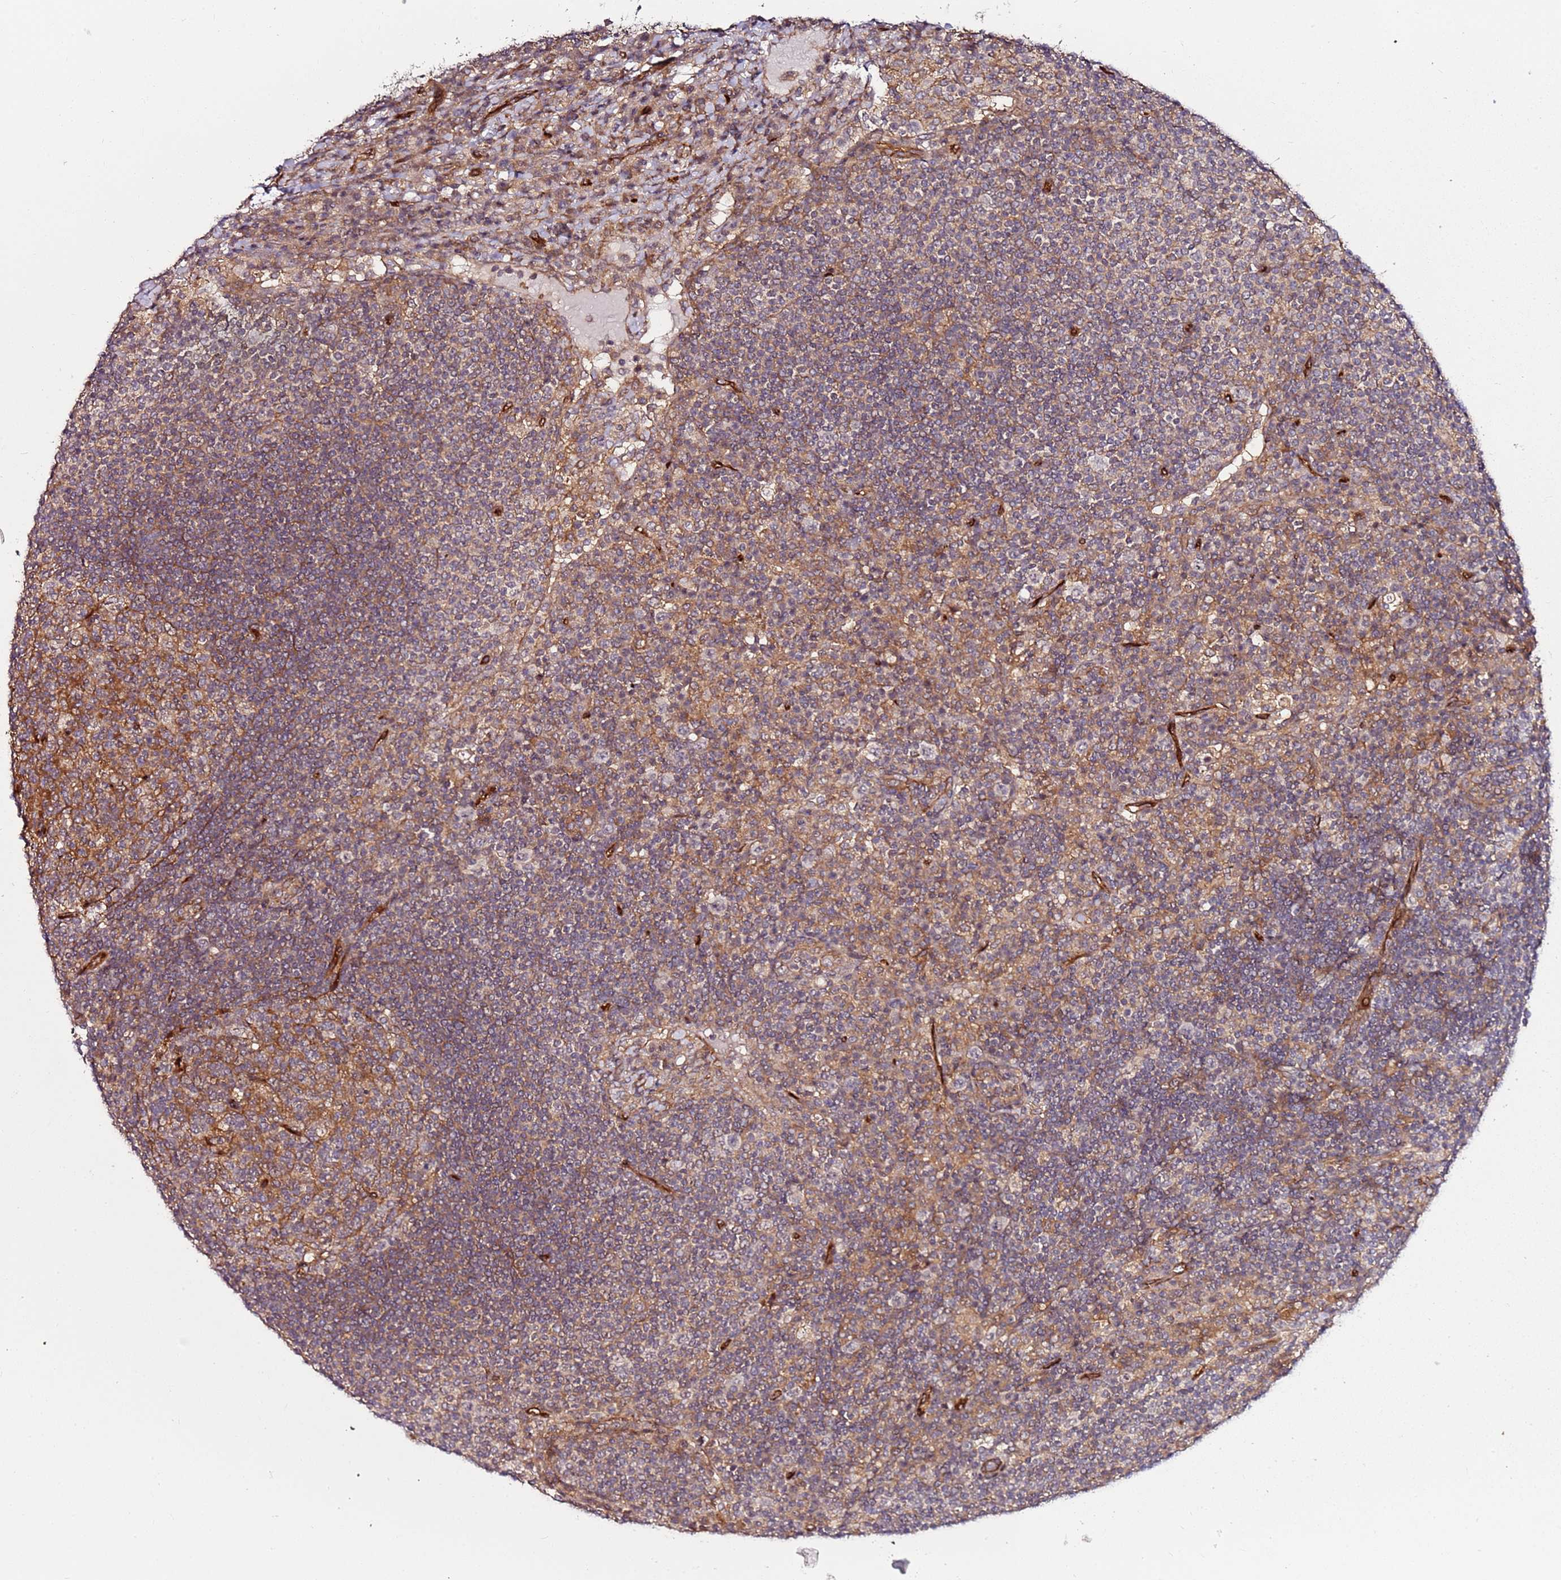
{"staining": {"intensity": "weak", "quantity": ">75%", "location": "cytoplasmic/membranous"}, "tissue": "lymph node", "cell_type": "Germinal center cells", "image_type": "normal", "snomed": [{"axis": "morphology", "description": "Normal tissue, NOS"}, {"axis": "topography", "description": "Lymph node"}], "caption": "High-magnification brightfield microscopy of unremarkable lymph node stained with DAB (brown) and counterstained with hematoxylin (blue). germinal center cells exhibit weak cytoplasmic/membranous expression is seen in about>75% of cells. The staining was performed using DAB (3,3'-diaminobenzidine), with brown indicating positive protein expression. Nuclei are stained blue with hematoxylin.", "gene": "CCNYL1", "patient": {"sex": "female", "age": 53}}